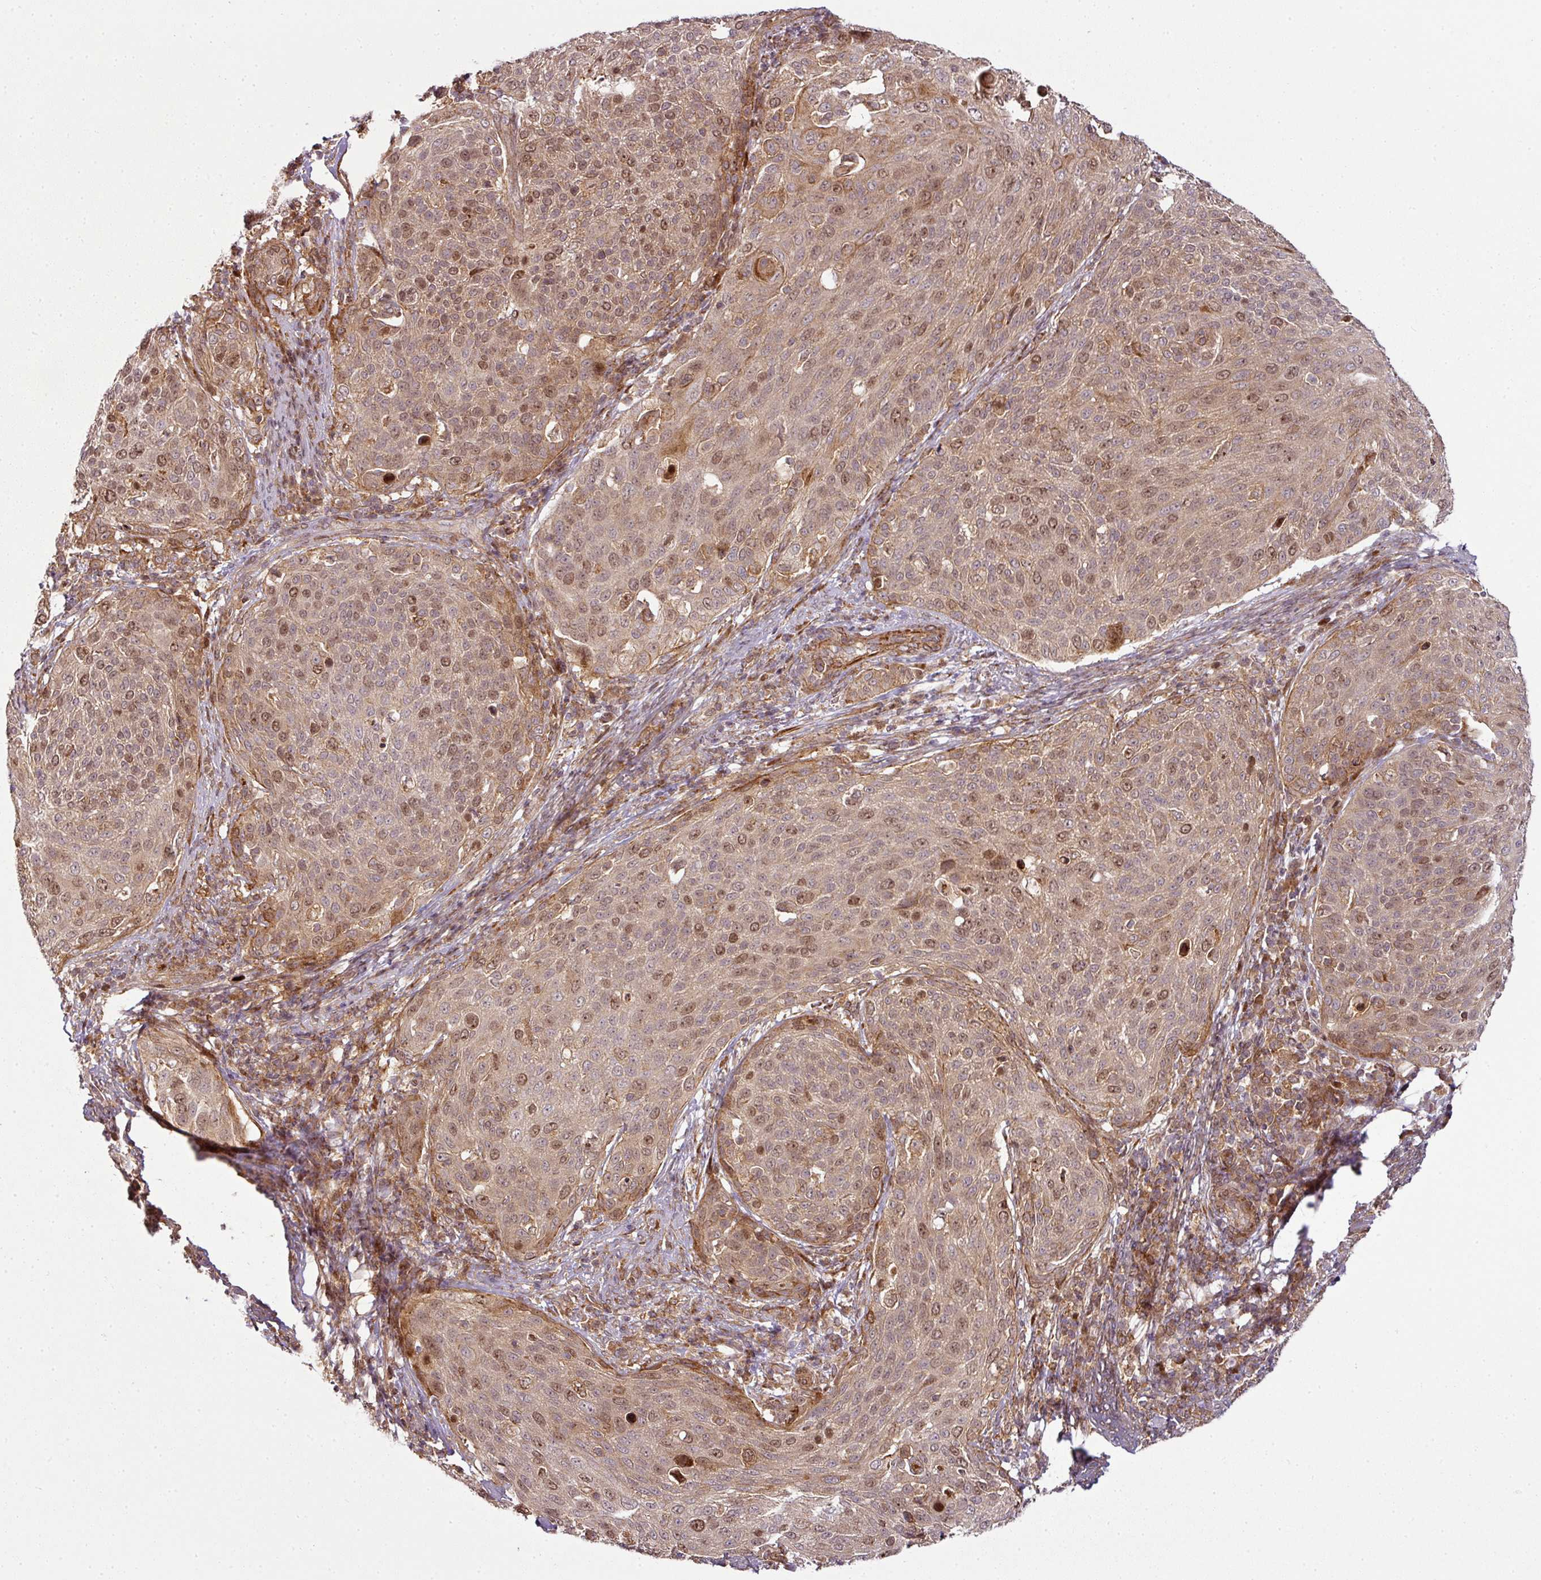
{"staining": {"intensity": "moderate", "quantity": ">75%", "location": "nuclear"}, "tissue": "cervical cancer", "cell_type": "Tumor cells", "image_type": "cancer", "snomed": [{"axis": "morphology", "description": "Squamous cell carcinoma, NOS"}, {"axis": "topography", "description": "Cervix"}], "caption": "An immunohistochemistry micrograph of neoplastic tissue is shown. Protein staining in brown shows moderate nuclear positivity in squamous cell carcinoma (cervical) within tumor cells. The protein of interest is shown in brown color, while the nuclei are stained blue.", "gene": "ATAT1", "patient": {"sex": "female", "age": 31}}